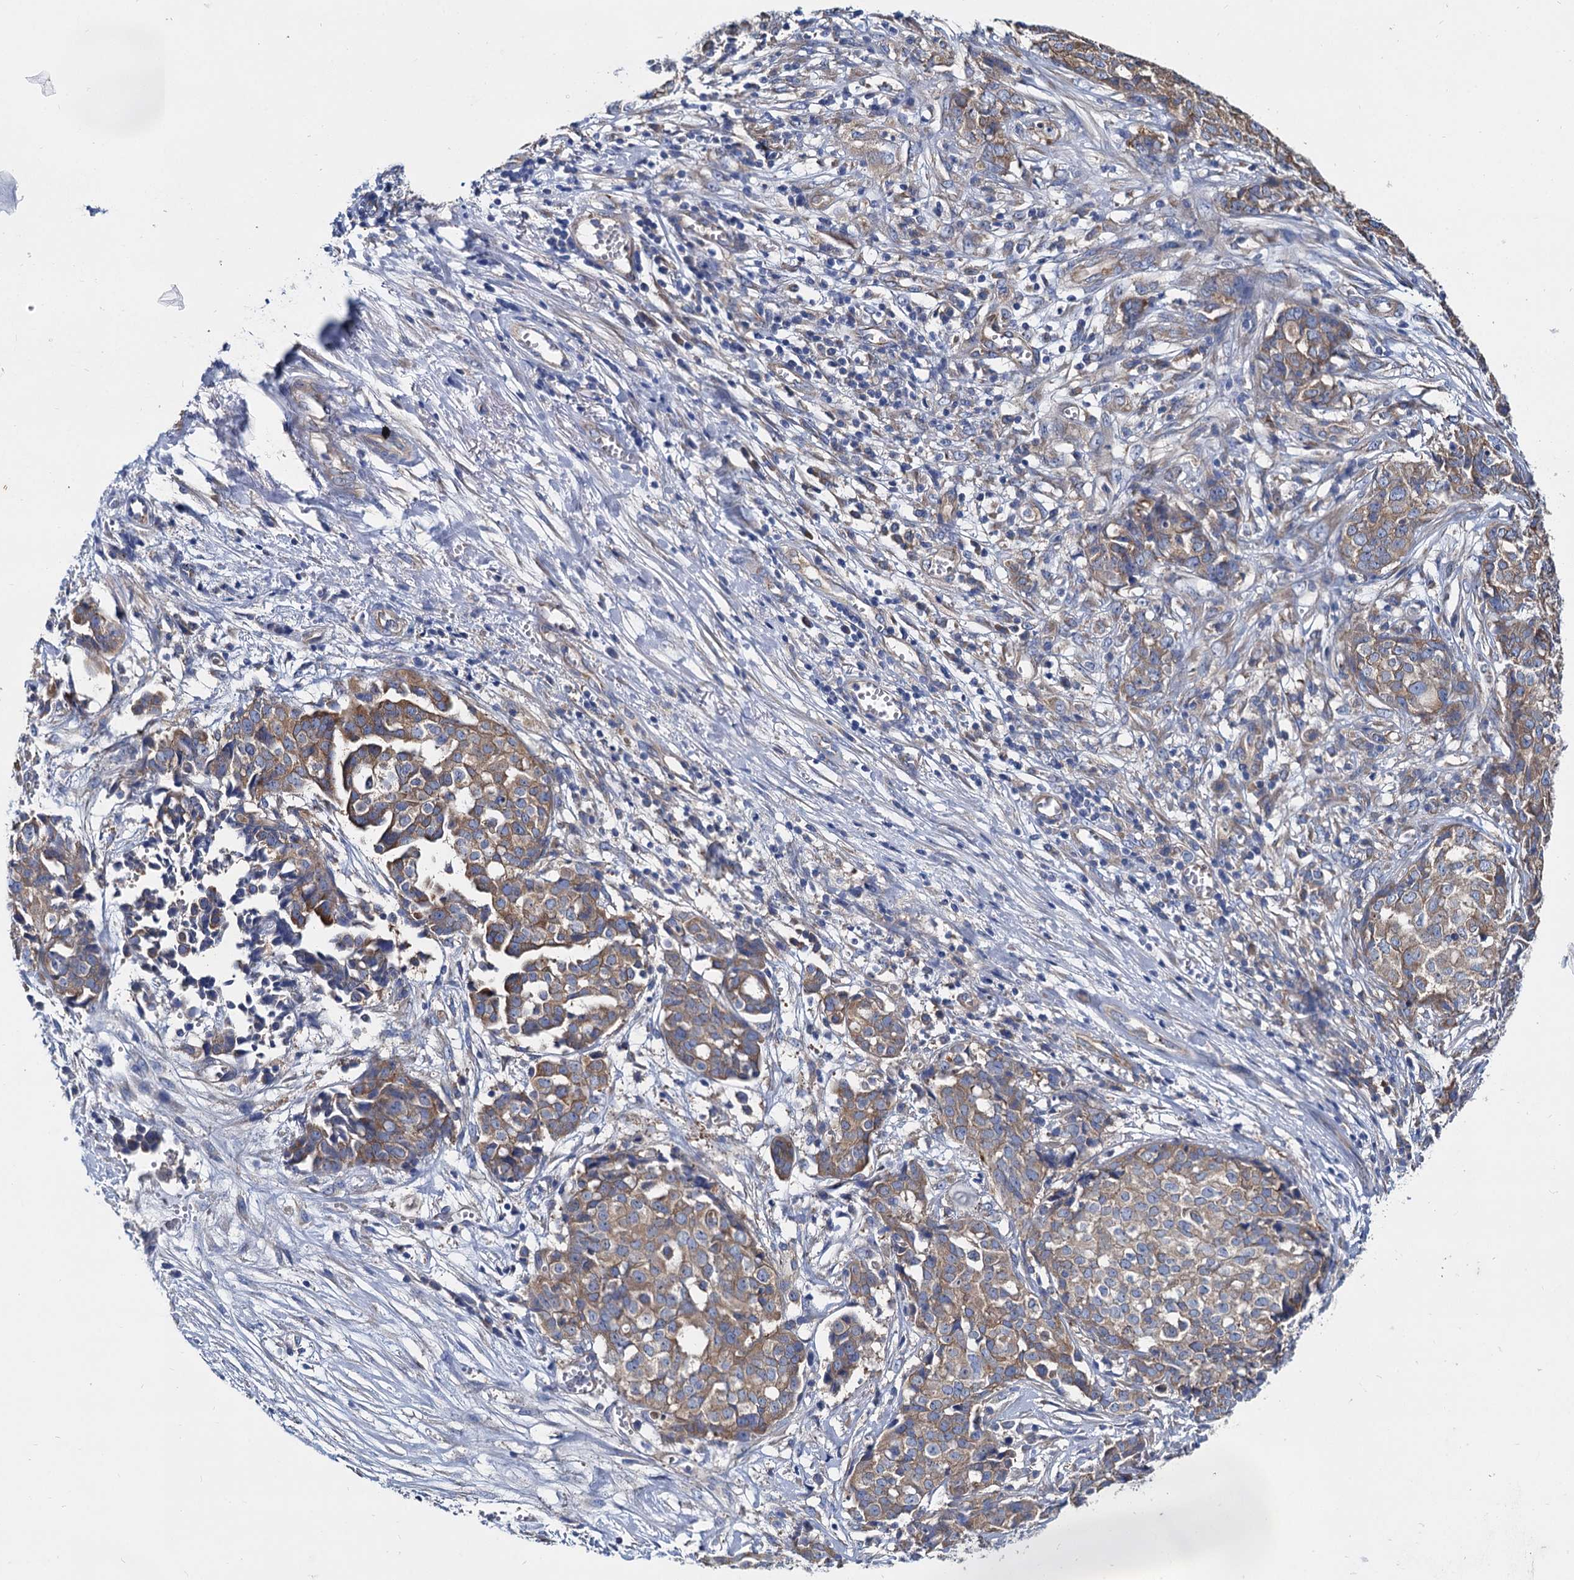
{"staining": {"intensity": "moderate", "quantity": ">75%", "location": "cytoplasmic/membranous"}, "tissue": "ovarian cancer", "cell_type": "Tumor cells", "image_type": "cancer", "snomed": [{"axis": "morphology", "description": "Cystadenocarcinoma, serous, NOS"}, {"axis": "topography", "description": "Soft tissue"}, {"axis": "topography", "description": "Ovary"}], "caption": "High-power microscopy captured an immunohistochemistry histopathology image of ovarian cancer, revealing moderate cytoplasmic/membranous staining in approximately >75% of tumor cells.", "gene": "QARS1", "patient": {"sex": "female", "age": 57}}